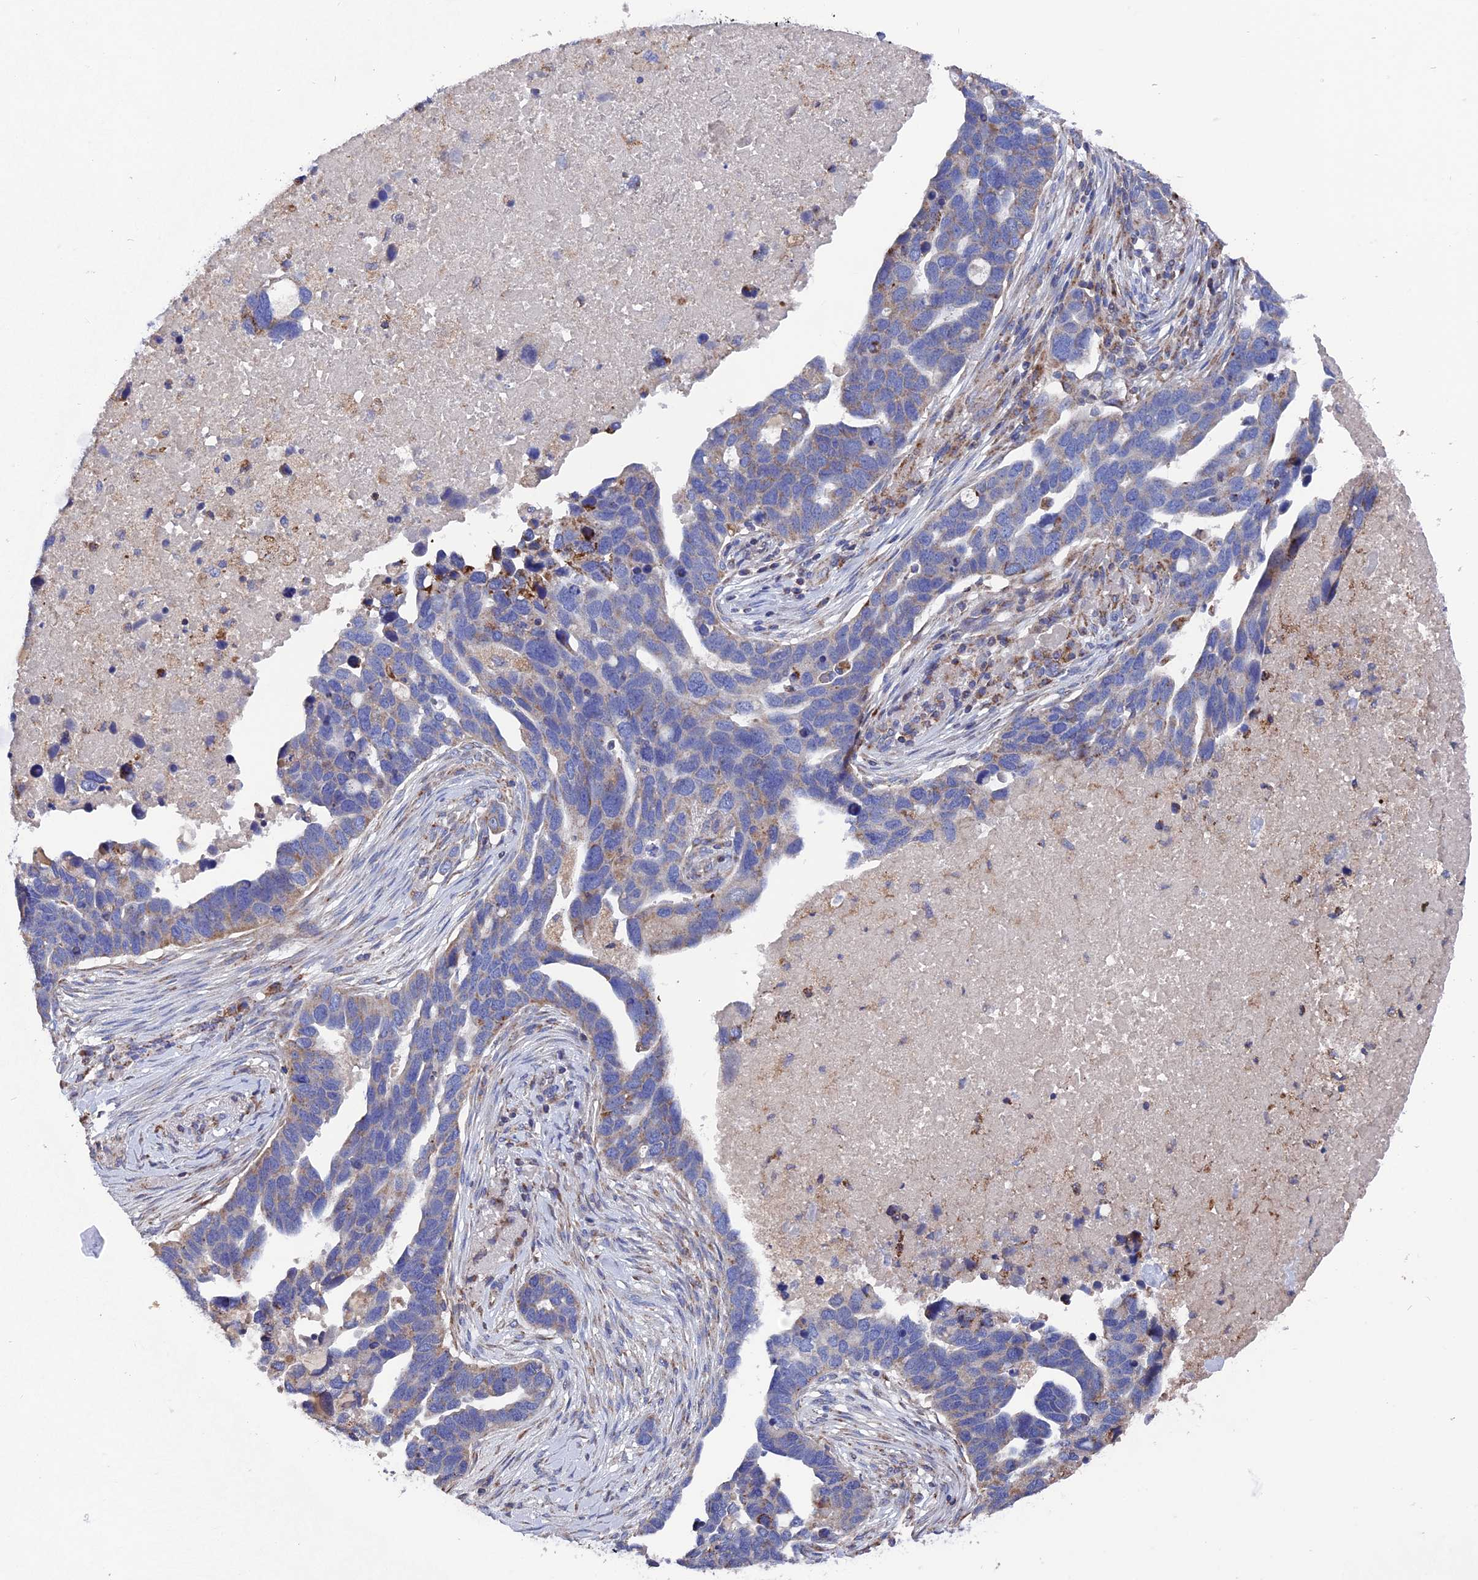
{"staining": {"intensity": "weak", "quantity": "<25%", "location": "cytoplasmic/membranous"}, "tissue": "ovarian cancer", "cell_type": "Tumor cells", "image_type": "cancer", "snomed": [{"axis": "morphology", "description": "Cystadenocarcinoma, serous, NOS"}, {"axis": "topography", "description": "Ovary"}], "caption": "Immunohistochemistry (IHC) of human ovarian serous cystadenocarcinoma reveals no staining in tumor cells.", "gene": "TGFA", "patient": {"sex": "female", "age": 54}}